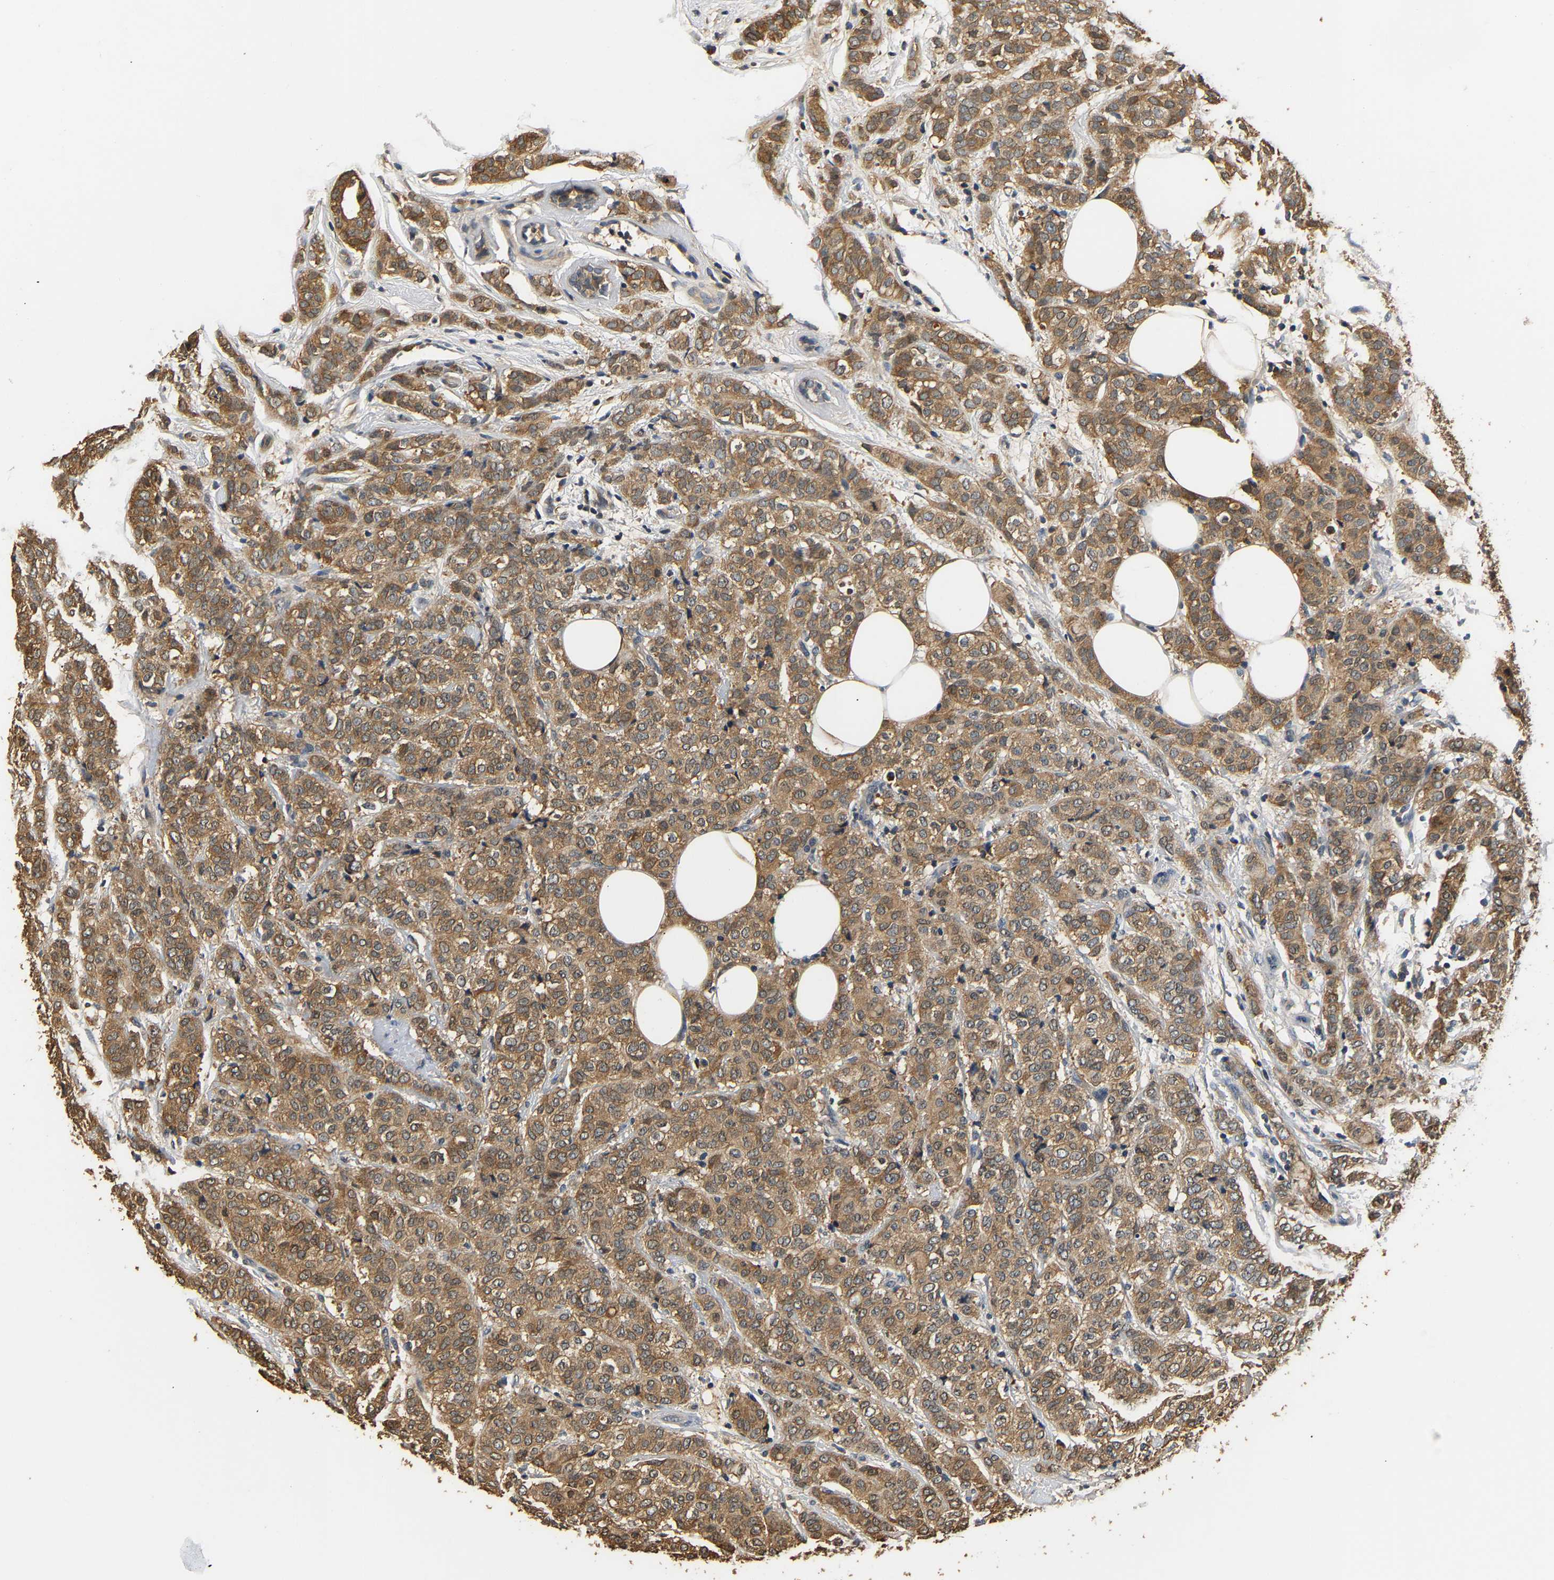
{"staining": {"intensity": "moderate", "quantity": ">75%", "location": "cytoplasmic/membranous"}, "tissue": "breast cancer", "cell_type": "Tumor cells", "image_type": "cancer", "snomed": [{"axis": "morphology", "description": "Lobular carcinoma"}, {"axis": "topography", "description": "Breast"}], "caption": "Tumor cells exhibit medium levels of moderate cytoplasmic/membranous expression in about >75% of cells in human breast cancer (lobular carcinoma). (DAB IHC with brightfield microscopy, high magnification).", "gene": "GPI", "patient": {"sex": "female", "age": 60}}